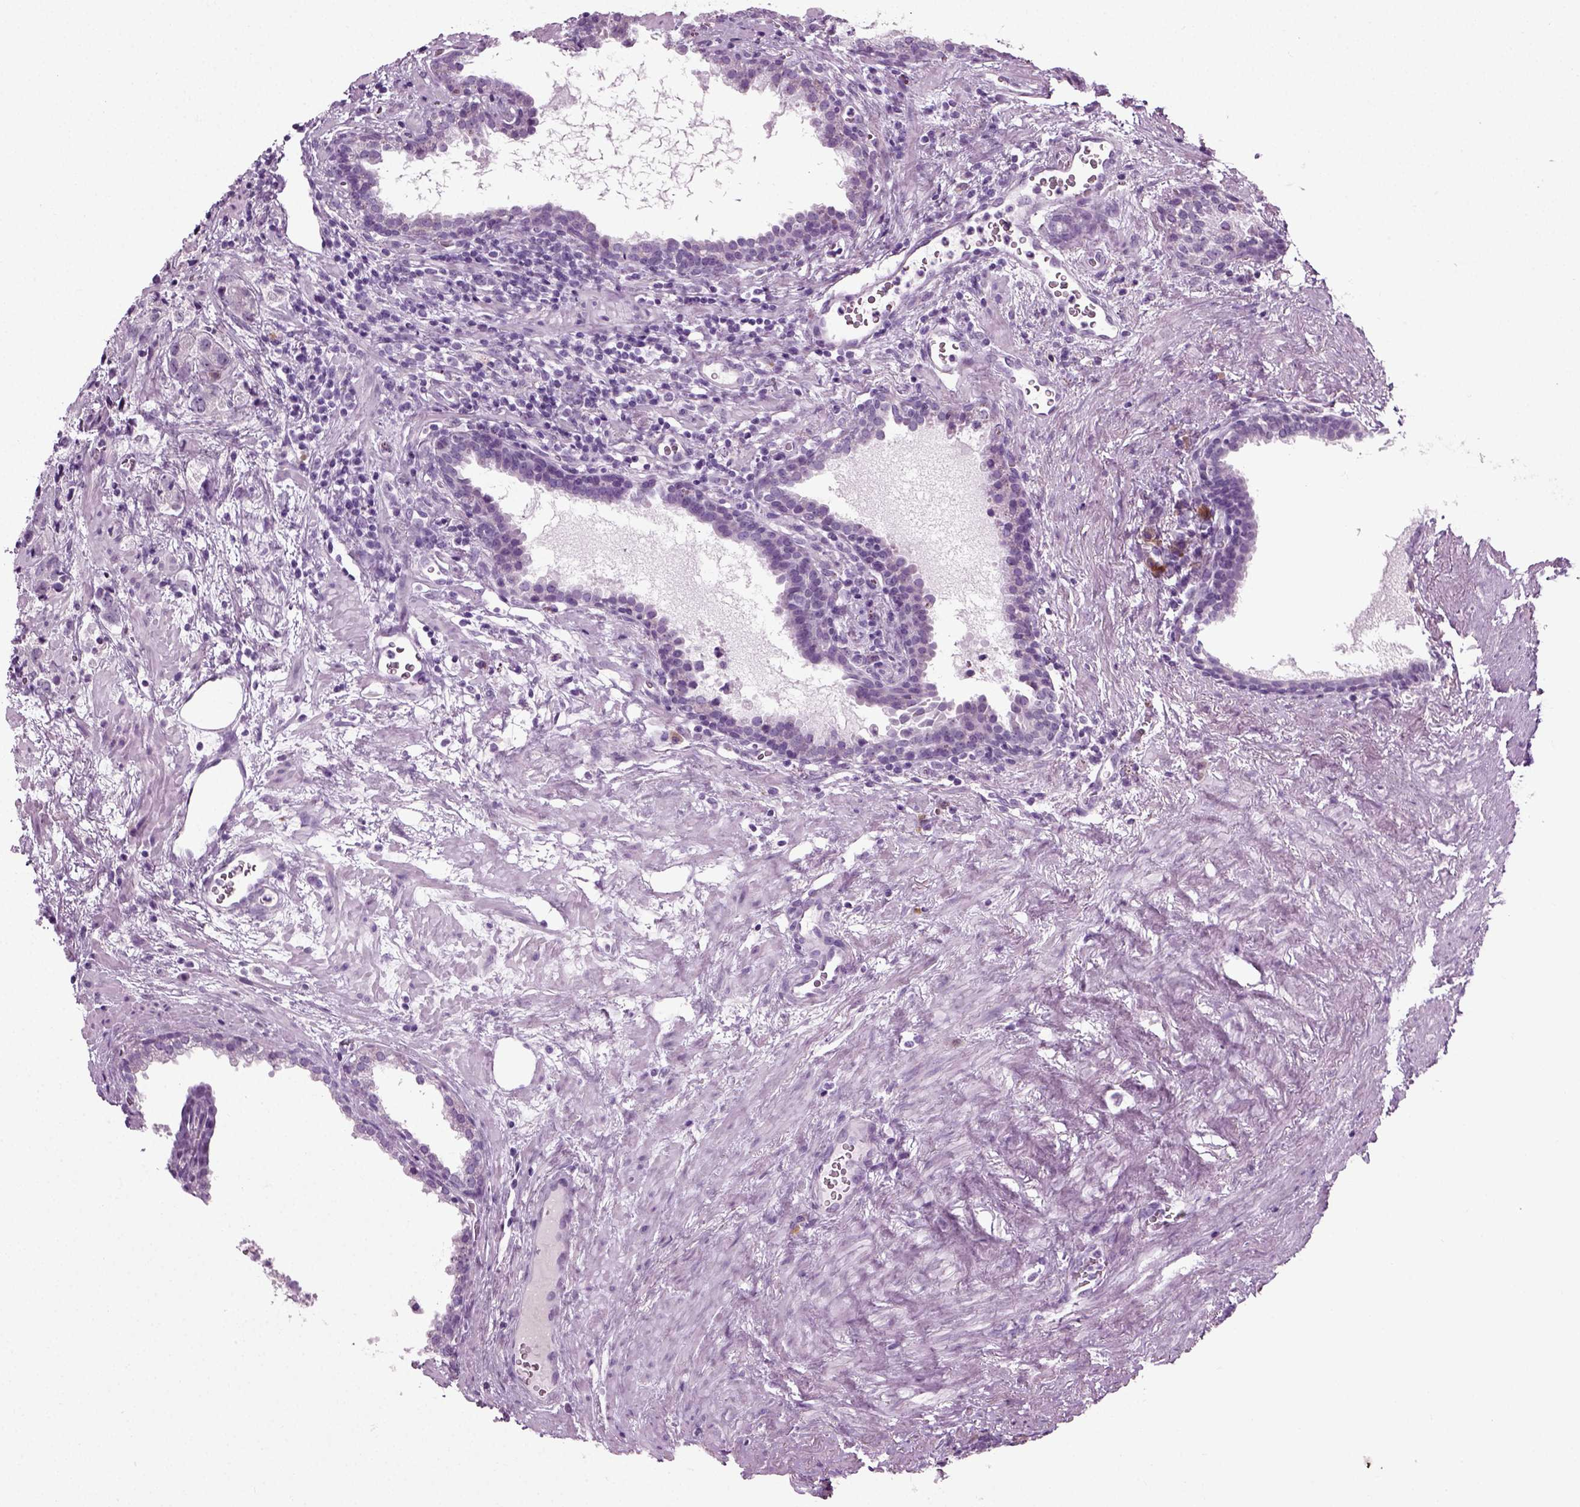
{"staining": {"intensity": "negative", "quantity": "none", "location": "none"}, "tissue": "prostate cancer", "cell_type": "Tumor cells", "image_type": "cancer", "snomed": [{"axis": "morphology", "description": "Adenocarcinoma, NOS"}, {"axis": "topography", "description": "Prostate and seminal vesicle, NOS"}], "caption": "This is an IHC image of prostate adenocarcinoma. There is no expression in tumor cells.", "gene": "PRLH", "patient": {"sex": "male", "age": 63}}